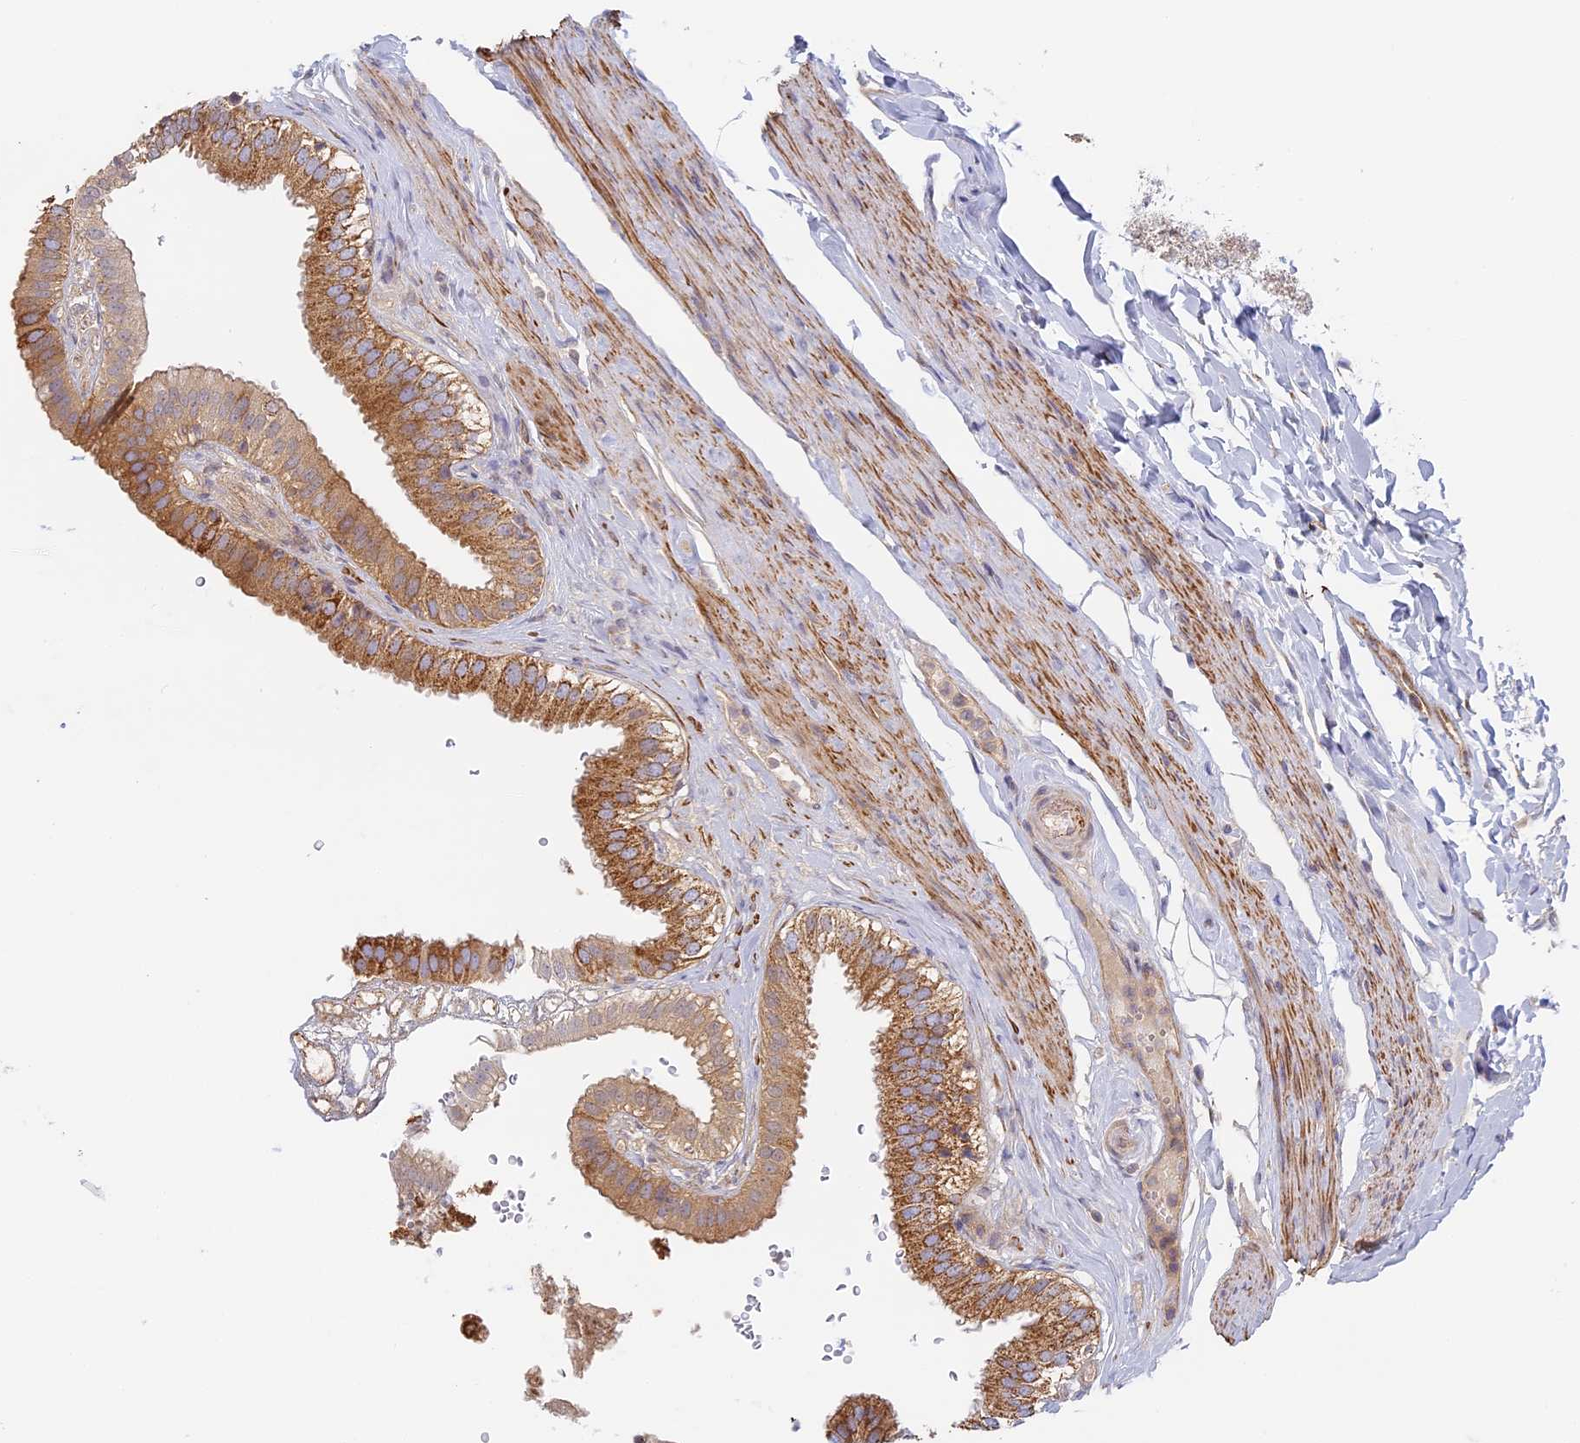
{"staining": {"intensity": "strong", "quantity": "25%-75%", "location": "cytoplasmic/membranous"}, "tissue": "gallbladder", "cell_type": "Glandular cells", "image_type": "normal", "snomed": [{"axis": "morphology", "description": "Normal tissue, NOS"}, {"axis": "topography", "description": "Gallbladder"}], "caption": "Strong cytoplasmic/membranous protein positivity is seen in approximately 25%-75% of glandular cells in gallbladder.", "gene": "DDA1", "patient": {"sex": "female", "age": 61}}